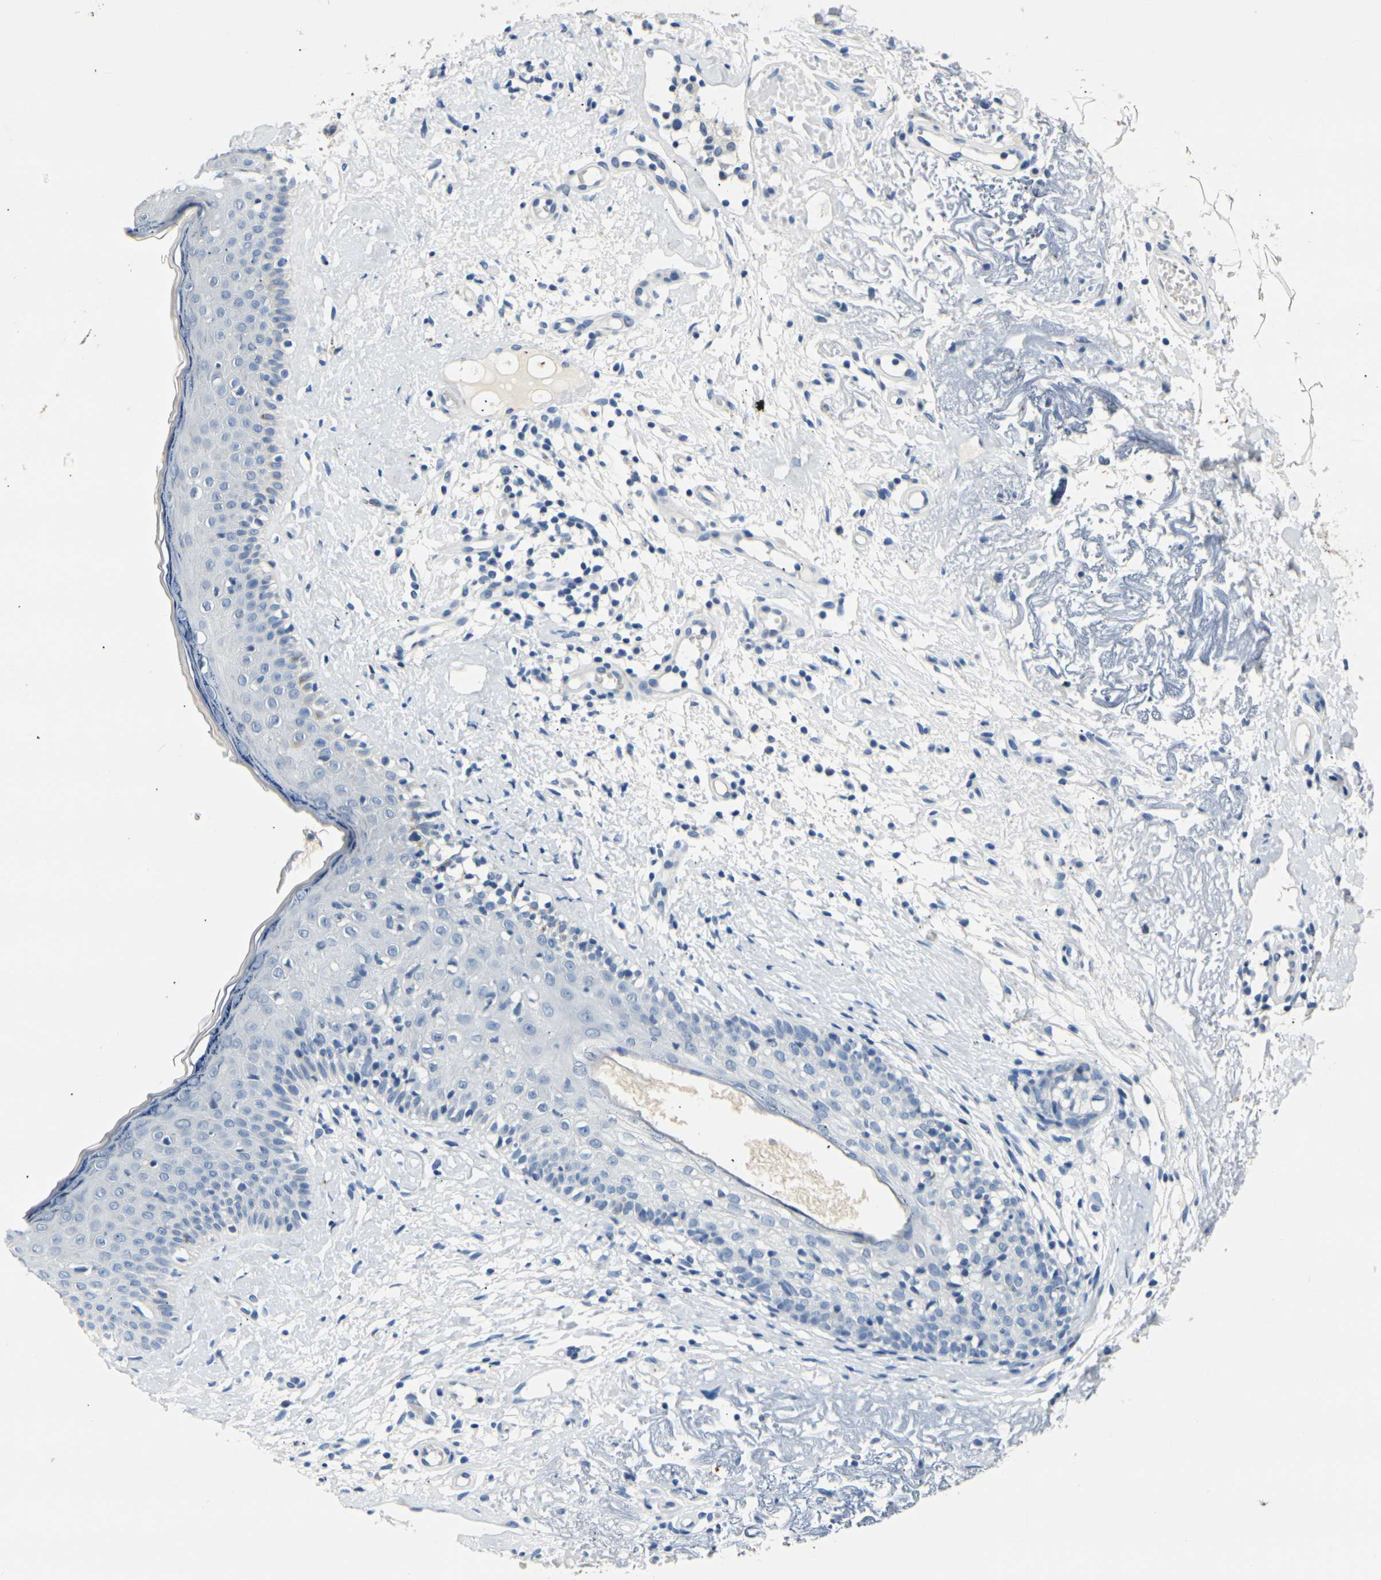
{"staining": {"intensity": "negative", "quantity": "none", "location": "none"}, "tissue": "skin cancer", "cell_type": "Tumor cells", "image_type": "cancer", "snomed": [{"axis": "morphology", "description": "Basal cell carcinoma"}, {"axis": "topography", "description": "Skin"}], "caption": "The histopathology image reveals no staining of tumor cells in skin cancer.", "gene": "CLDN7", "patient": {"sex": "female", "age": 84}}